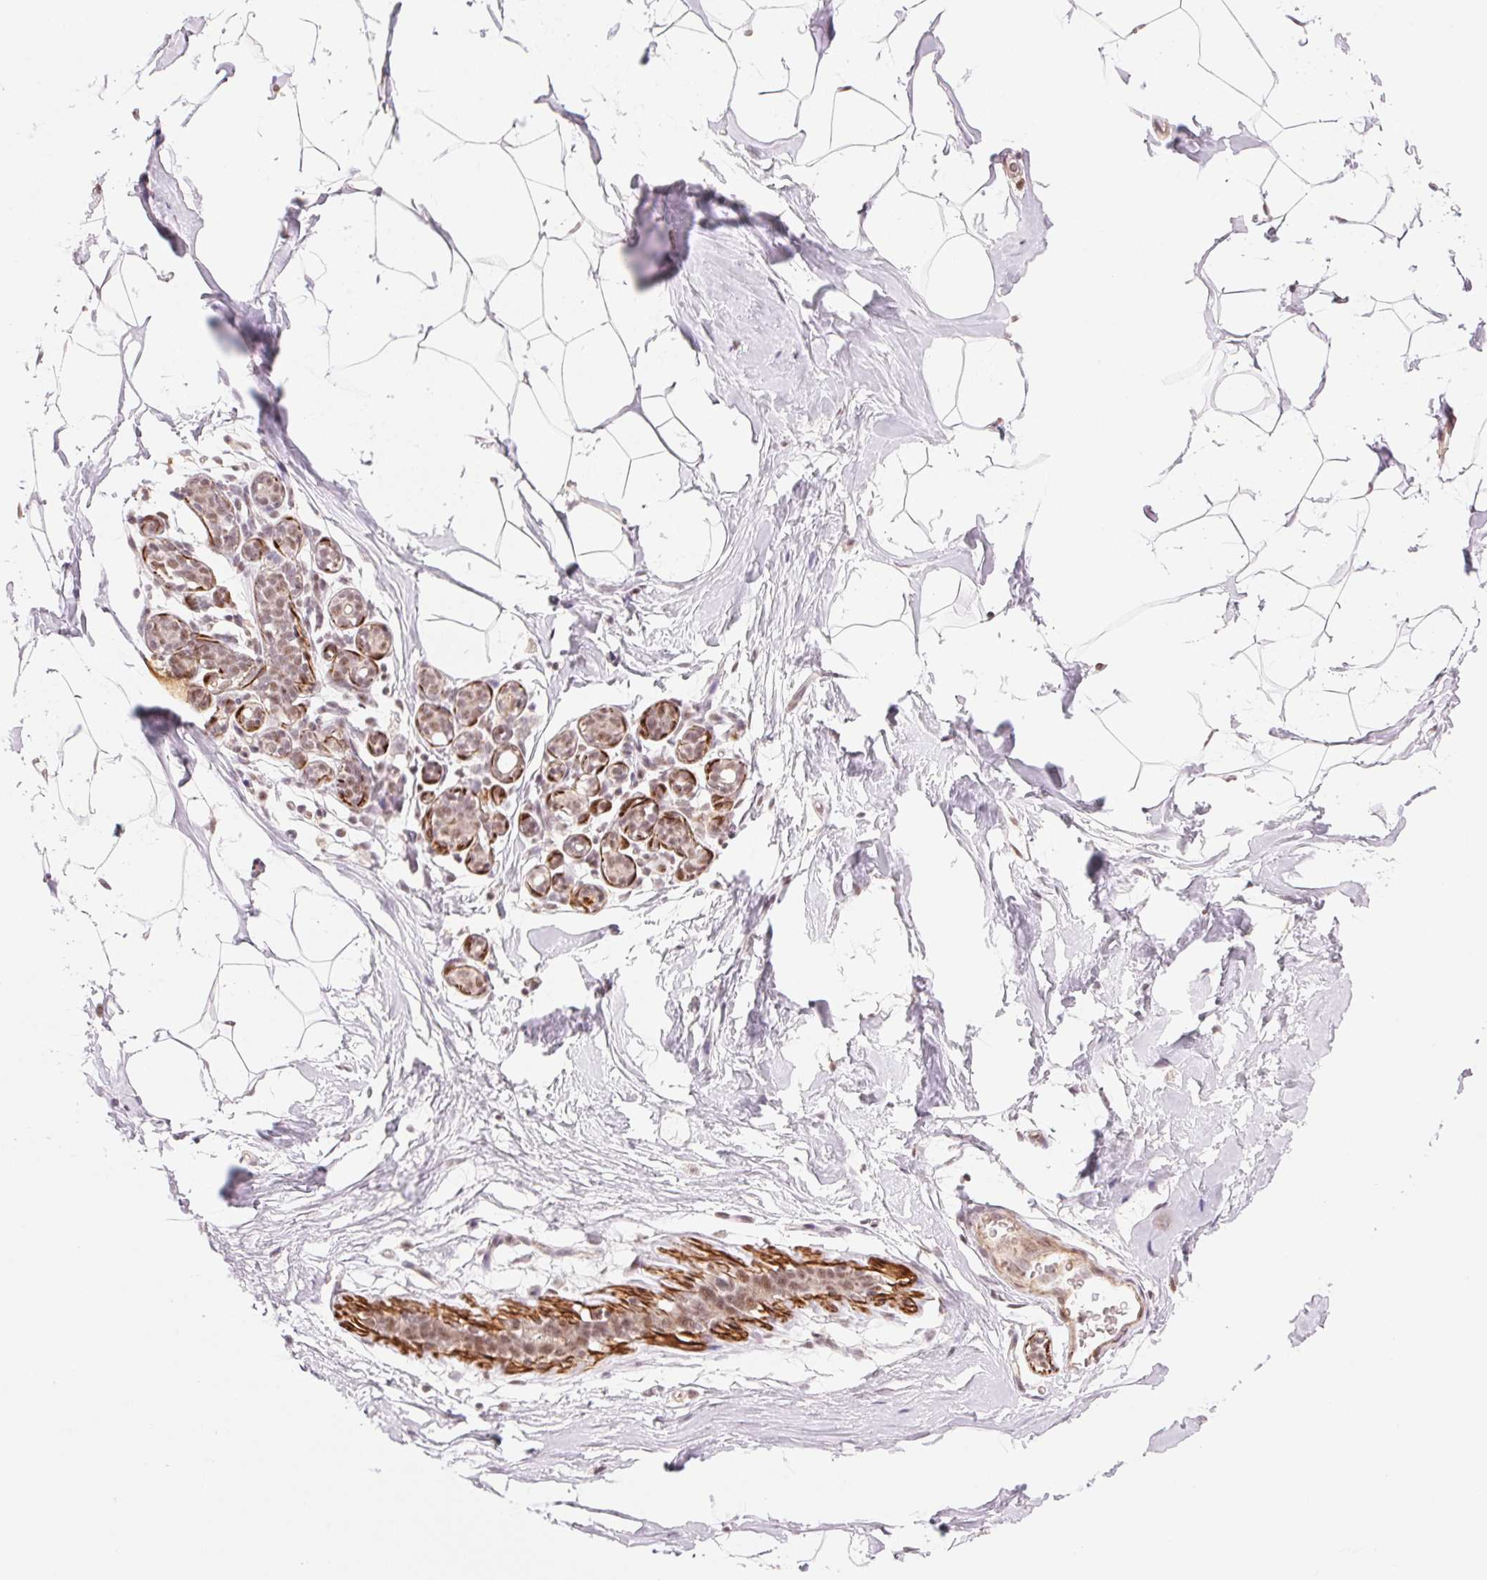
{"staining": {"intensity": "weak", "quantity": "25%-75%", "location": "nuclear"}, "tissue": "breast", "cell_type": "Adipocytes", "image_type": "normal", "snomed": [{"axis": "morphology", "description": "Normal tissue, NOS"}, {"axis": "topography", "description": "Breast"}], "caption": "Protein analysis of benign breast shows weak nuclear staining in approximately 25%-75% of adipocytes. (DAB (3,3'-diaminobenzidine) IHC, brown staining for protein, blue staining for nuclei).", "gene": "HNRNPDL", "patient": {"sex": "female", "age": 32}}